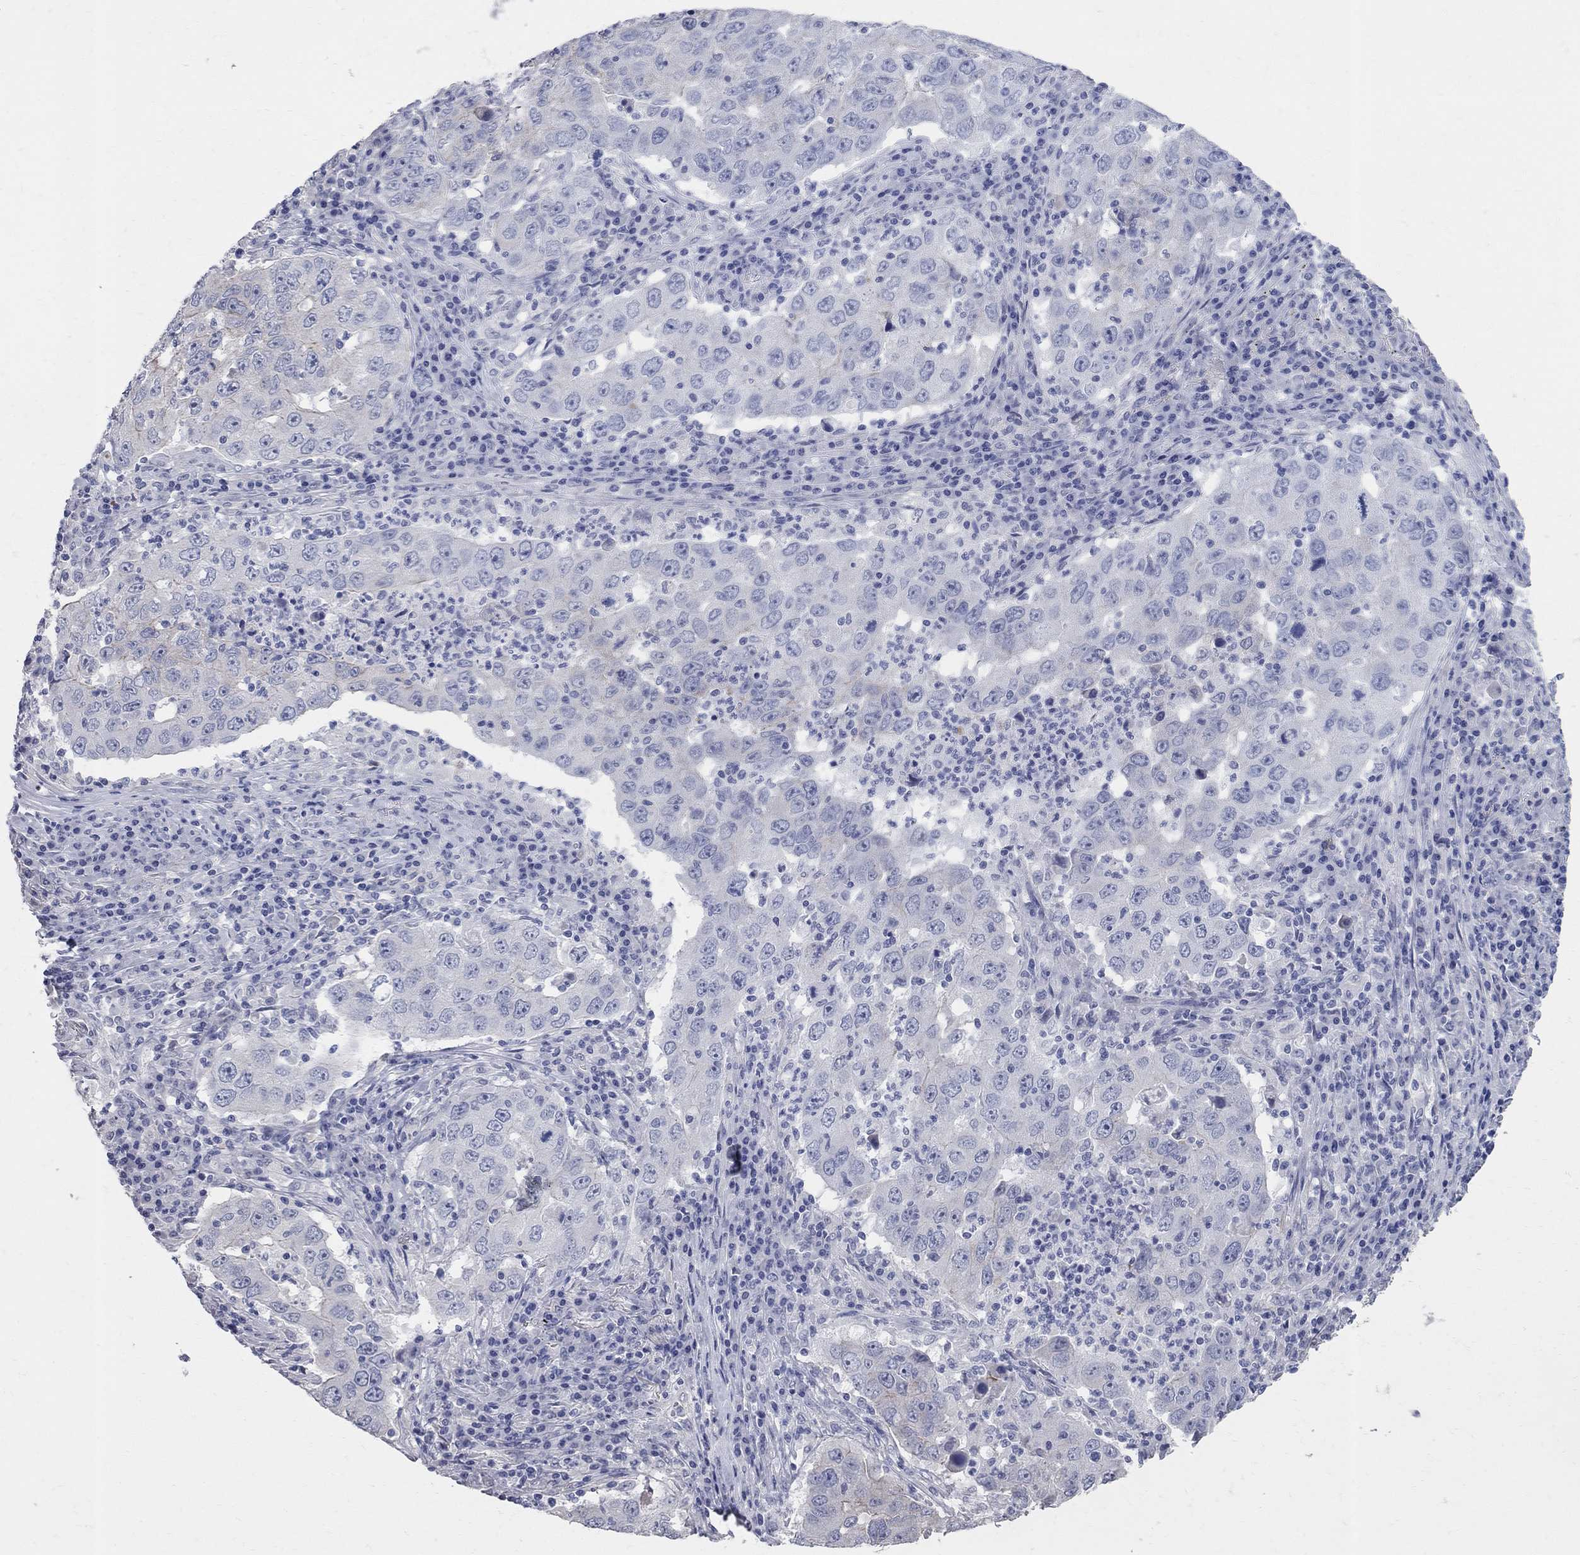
{"staining": {"intensity": "negative", "quantity": "none", "location": "none"}, "tissue": "lung cancer", "cell_type": "Tumor cells", "image_type": "cancer", "snomed": [{"axis": "morphology", "description": "Adenocarcinoma, NOS"}, {"axis": "topography", "description": "Lung"}], "caption": "An immunohistochemistry histopathology image of adenocarcinoma (lung) is shown. There is no staining in tumor cells of adenocarcinoma (lung). (Brightfield microscopy of DAB (3,3'-diaminobenzidine) immunohistochemistry (IHC) at high magnification).", "gene": "AOX1", "patient": {"sex": "male", "age": 73}}